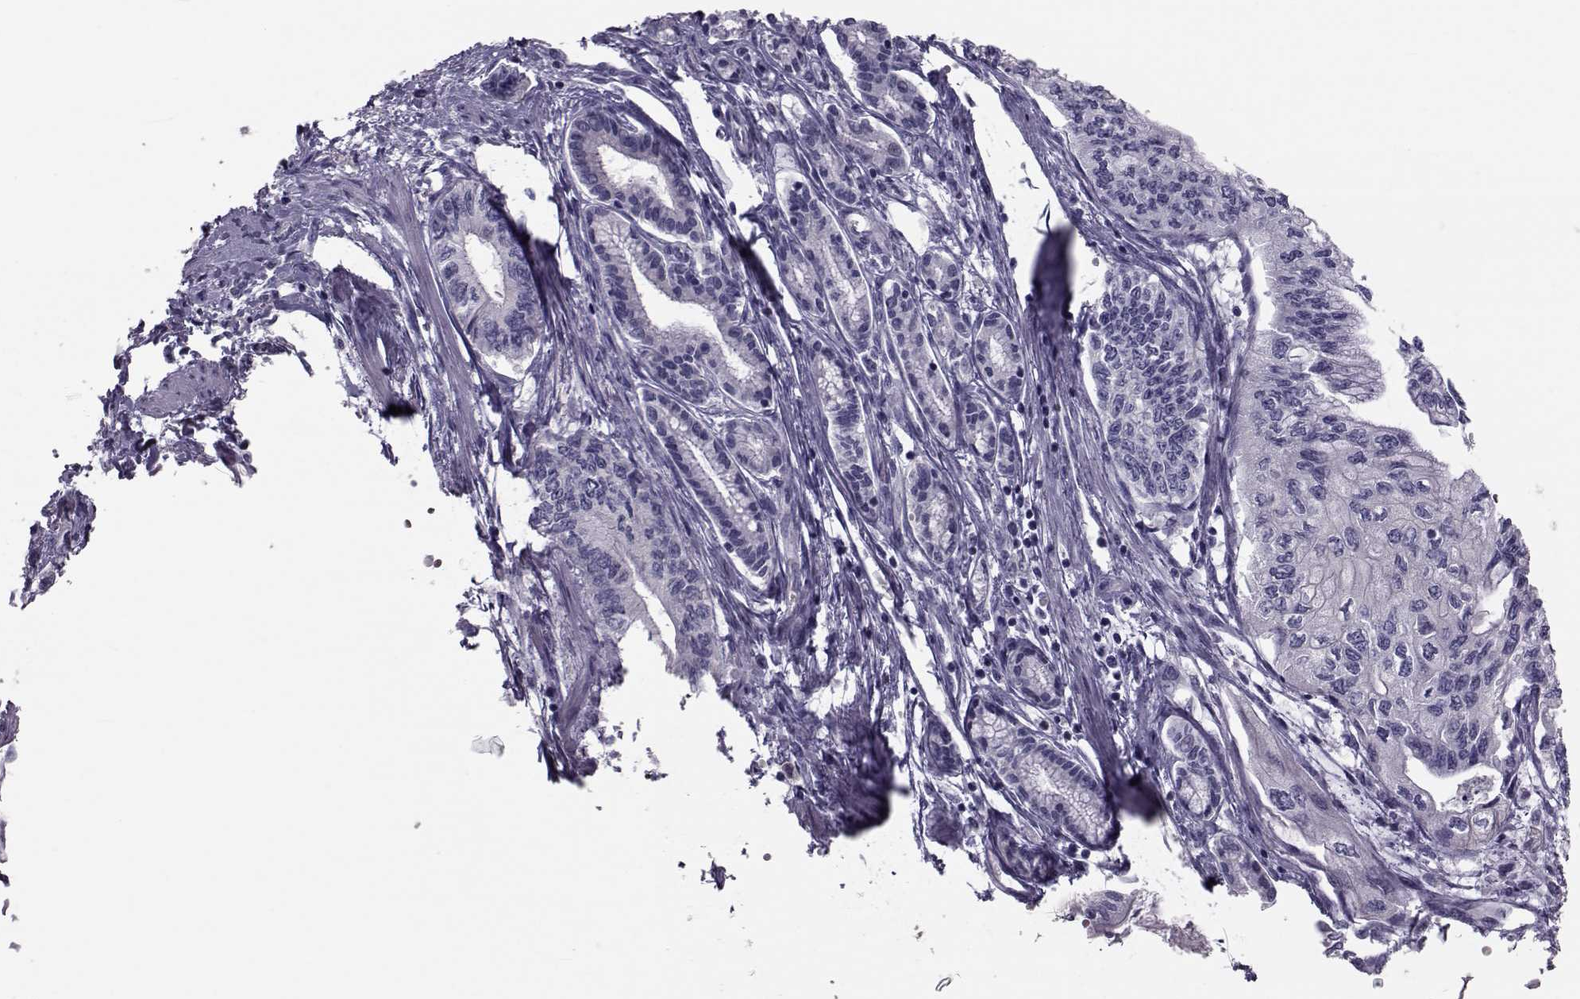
{"staining": {"intensity": "negative", "quantity": "none", "location": "none"}, "tissue": "pancreatic cancer", "cell_type": "Tumor cells", "image_type": "cancer", "snomed": [{"axis": "morphology", "description": "Adenocarcinoma, NOS"}, {"axis": "topography", "description": "Pancreas"}], "caption": "IHC histopathology image of neoplastic tissue: human pancreatic cancer stained with DAB shows no significant protein staining in tumor cells.", "gene": "GARIN3", "patient": {"sex": "female", "age": 76}}